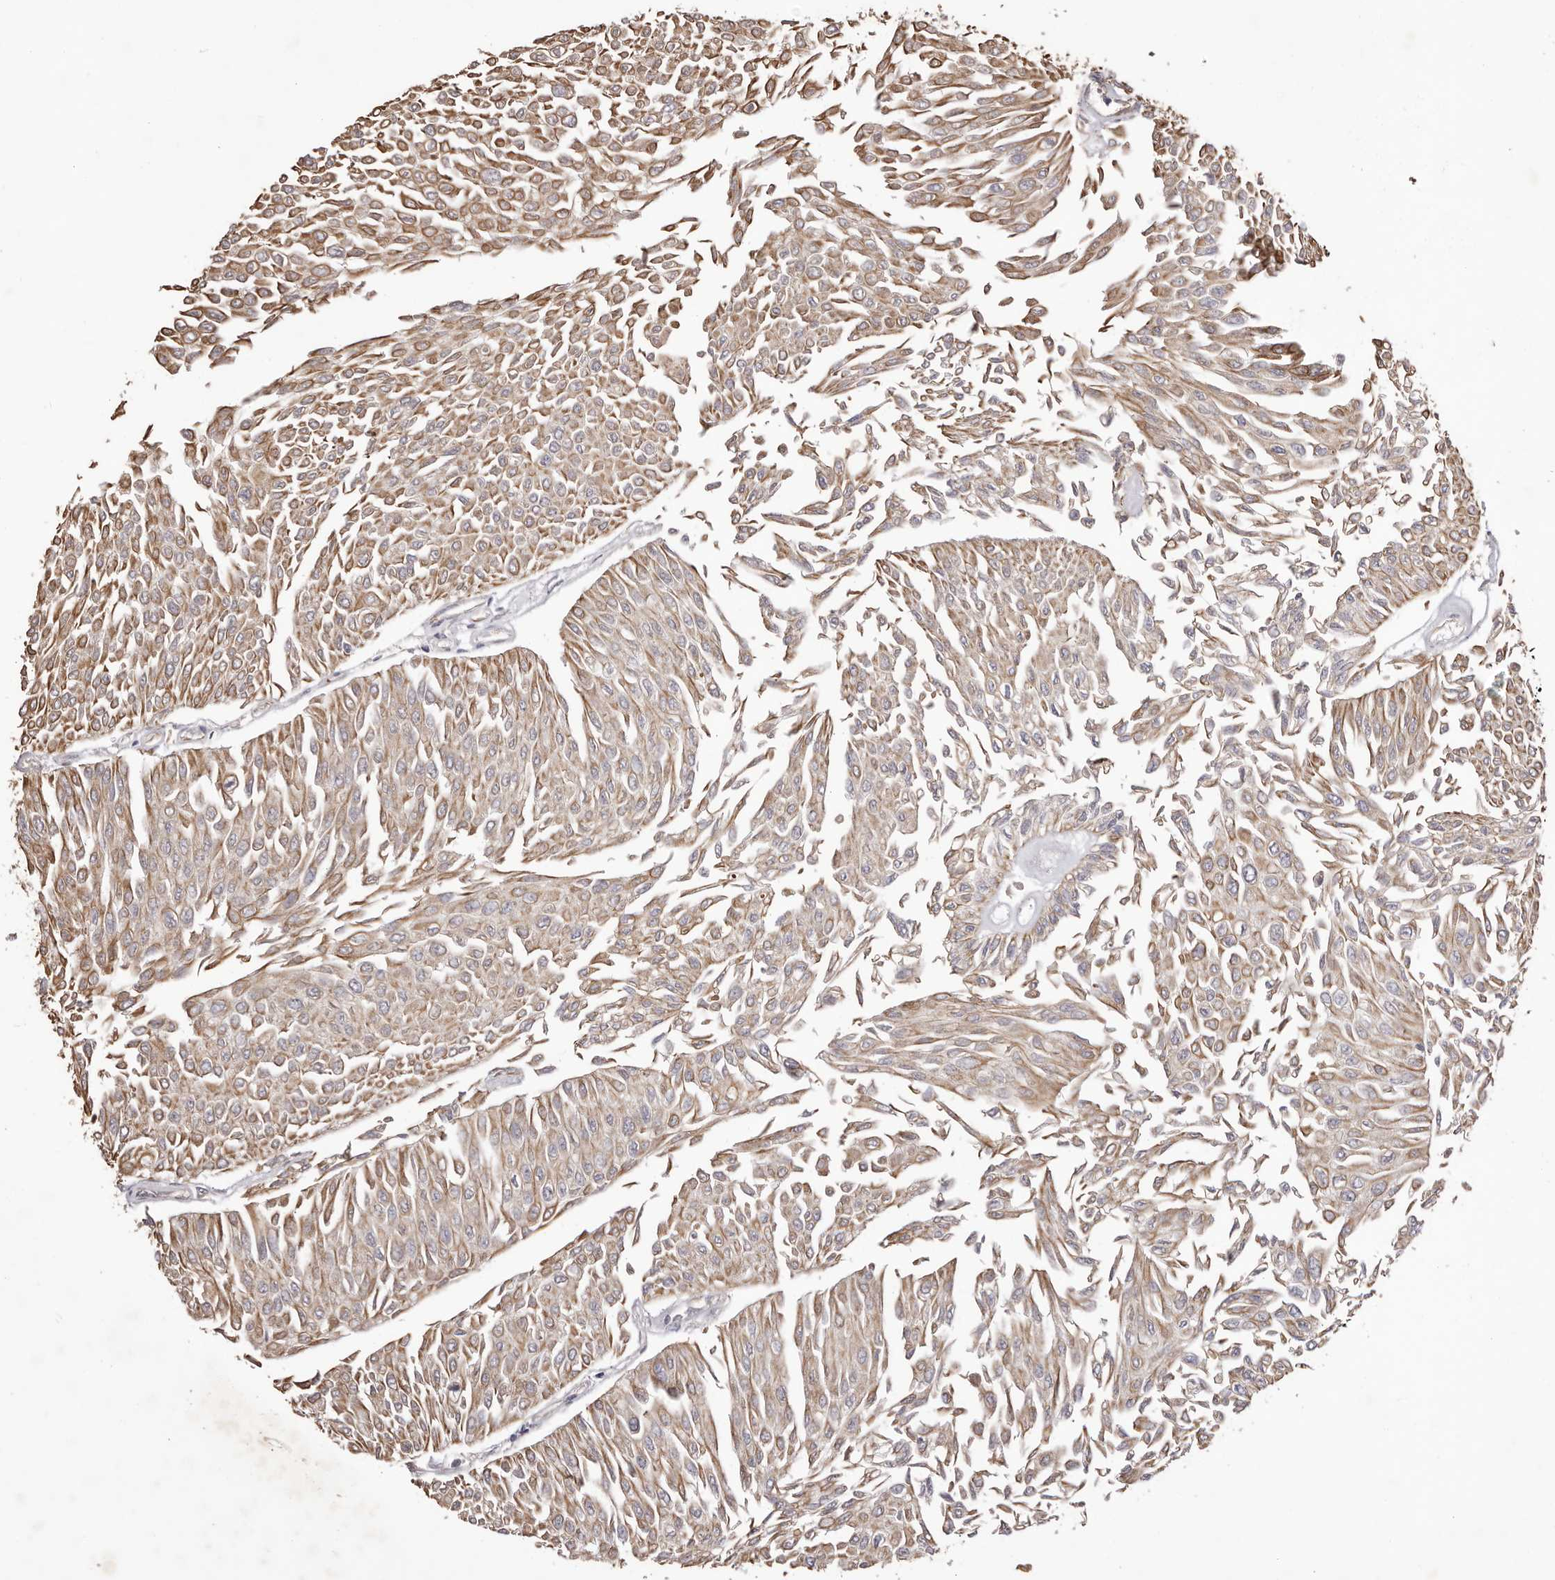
{"staining": {"intensity": "weak", "quantity": ">75%", "location": "cytoplasmic/membranous"}, "tissue": "urothelial cancer", "cell_type": "Tumor cells", "image_type": "cancer", "snomed": [{"axis": "morphology", "description": "Urothelial carcinoma, Low grade"}, {"axis": "topography", "description": "Urinary bladder"}], "caption": "Urothelial cancer was stained to show a protein in brown. There is low levels of weak cytoplasmic/membranous expression in approximately >75% of tumor cells.", "gene": "PNRC1", "patient": {"sex": "male", "age": 67}}